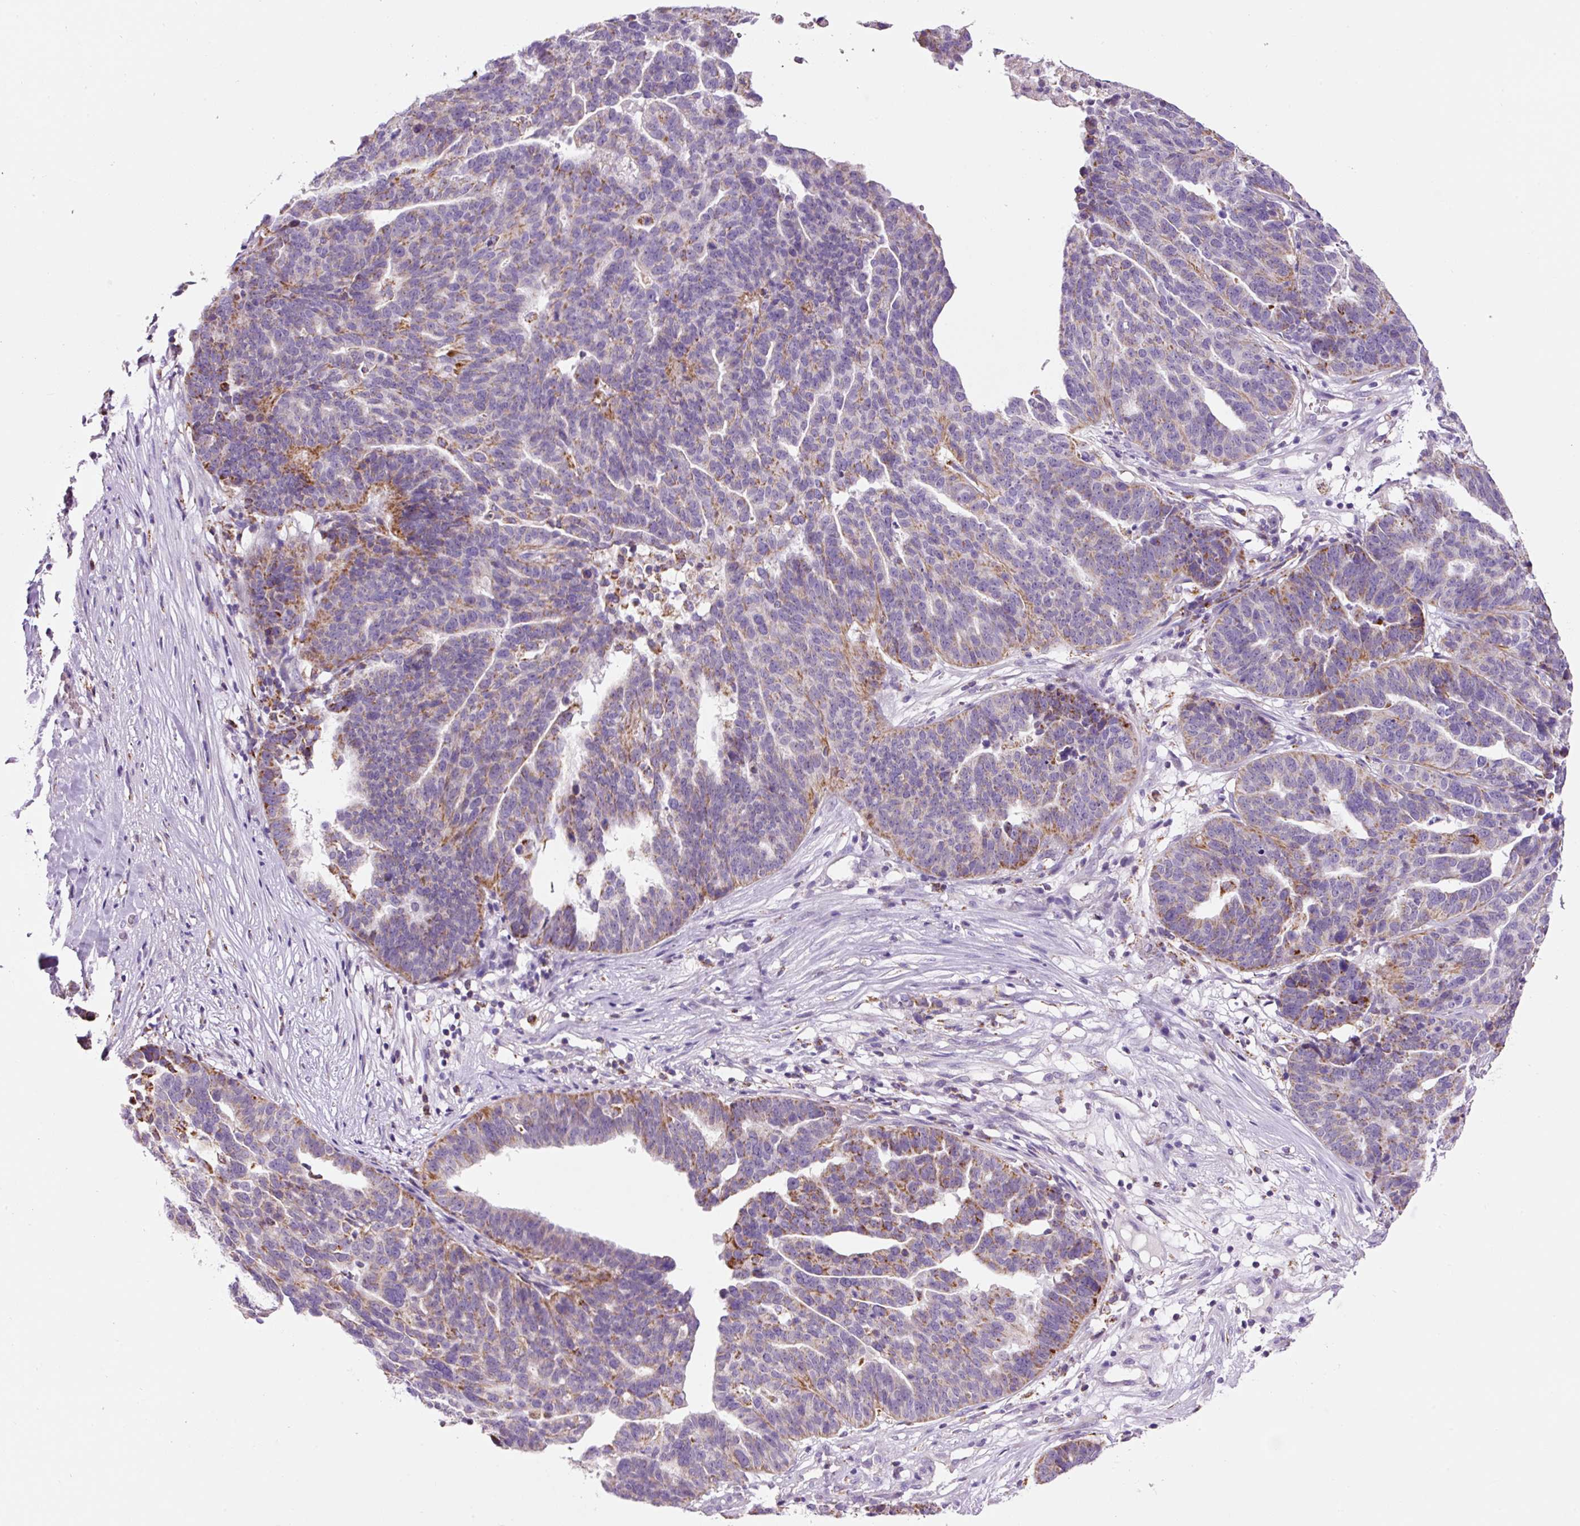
{"staining": {"intensity": "moderate", "quantity": "<25%", "location": "cytoplasmic/membranous"}, "tissue": "ovarian cancer", "cell_type": "Tumor cells", "image_type": "cancer", "snomed": [{"axis": "morphology", "description": "Cystadenocarcinoma, serous, NOS"}, {"axis": "topography", "description": "Ovary"}], "caption": "About <25% of tumor cells in ovarian serous cystadenocarcinoma display moderate cytoplasmic/membranous protein staining as visualized by brown immunohistochemical staining.", "gene": "PCK2", "patient": {"sex": "female", "age": 59}}